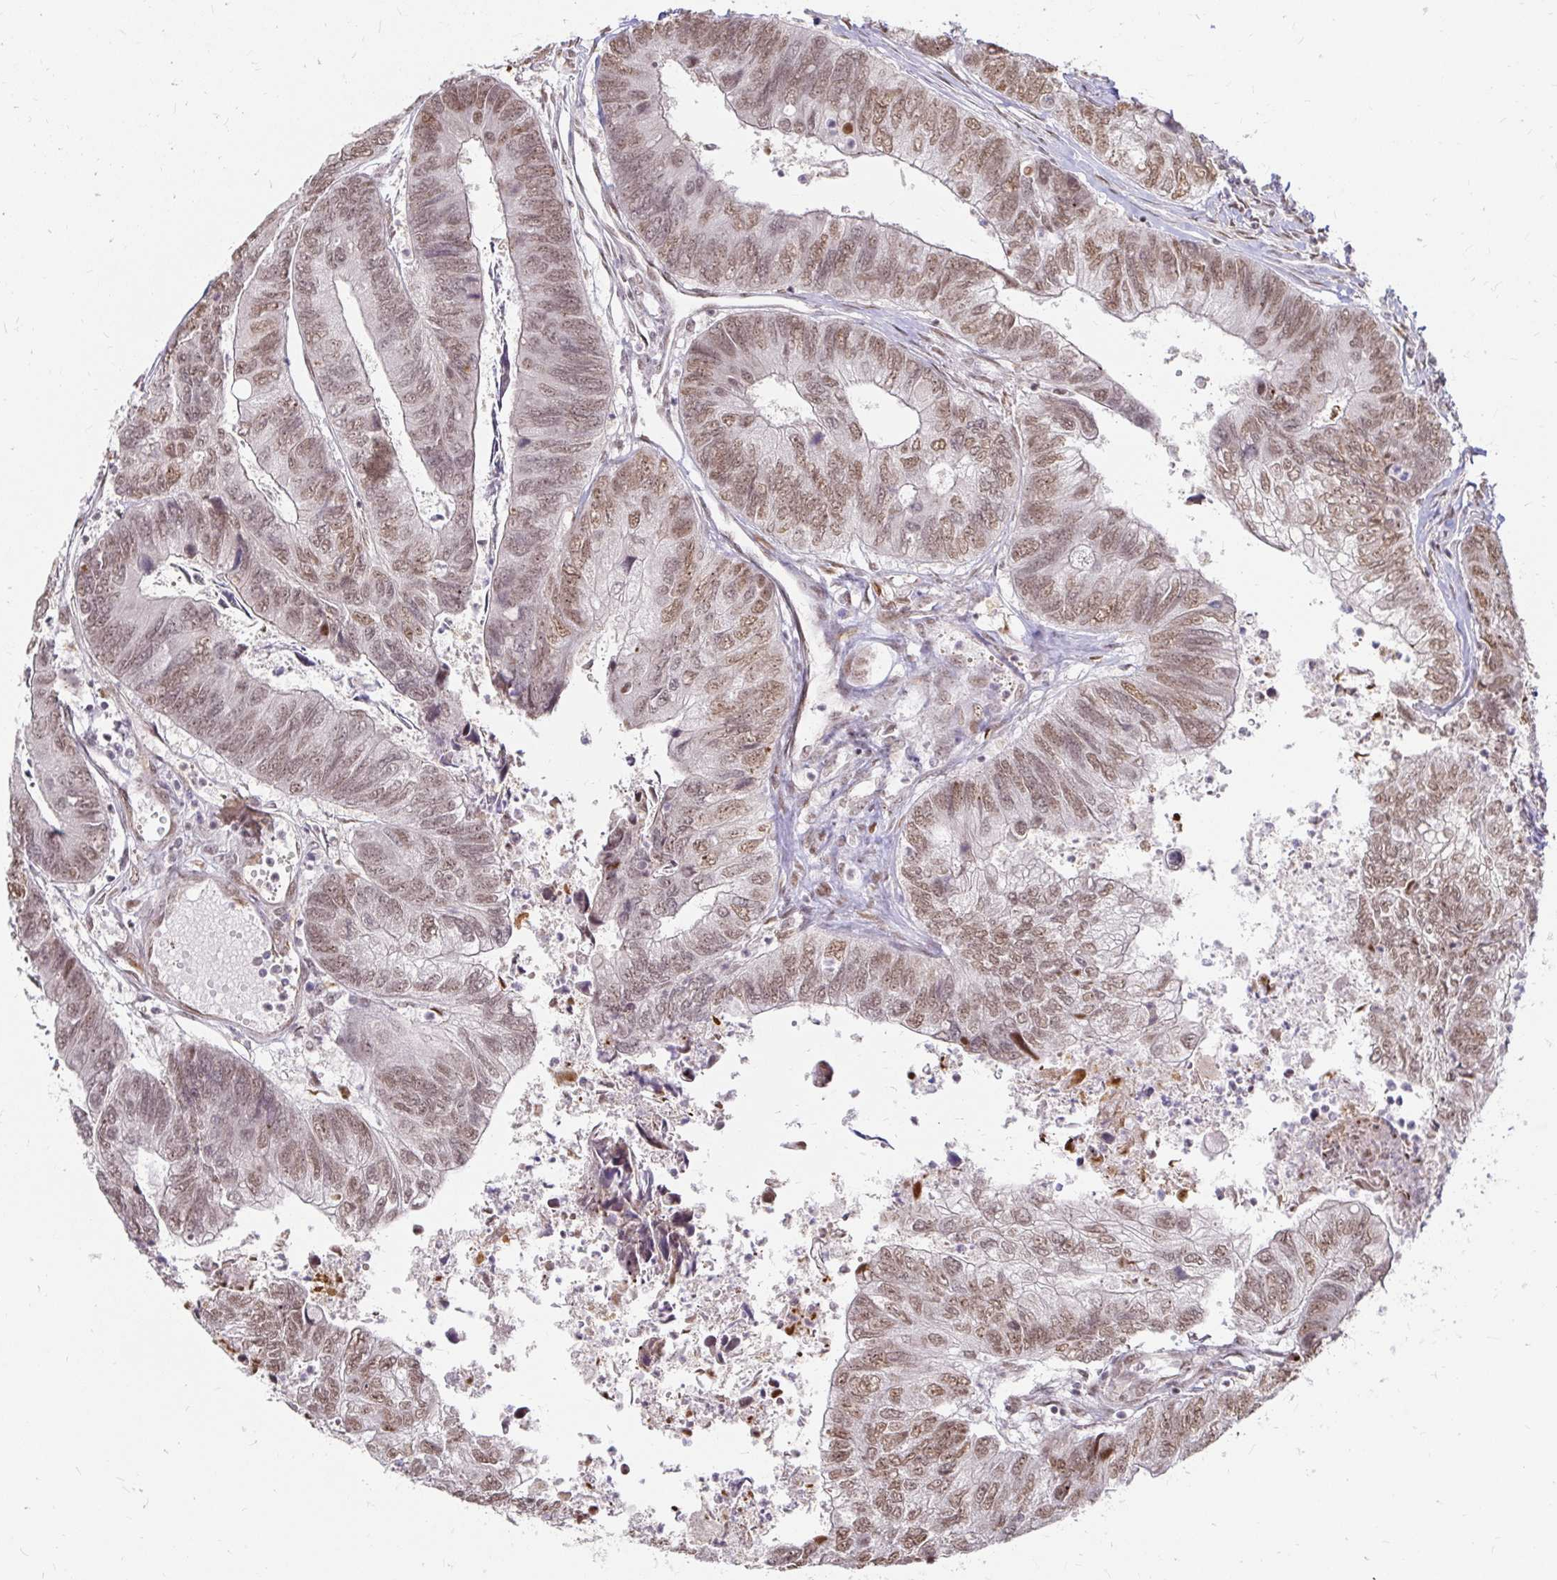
{"staining": {"intensity": "moderate", "quantity": ">75%", "location": "nuclear"}, "tissue": "colorectal cancer", "cell_type": "Tumor cells", "image_type": "cancer", "snomed": [{"axis": "morphology", "description": "Adenocarcinoma, NOS"}, {"axis": "topography", "description": "Colon"}], "caption": "Human adenocarcinoma (colorectal) stained with a brown dye reveals moderate nuclear positive positivity in approximately >75% of tumor cells.", "gene": "HNRNPU", "patient": {"sex": "female", "age": 67}}